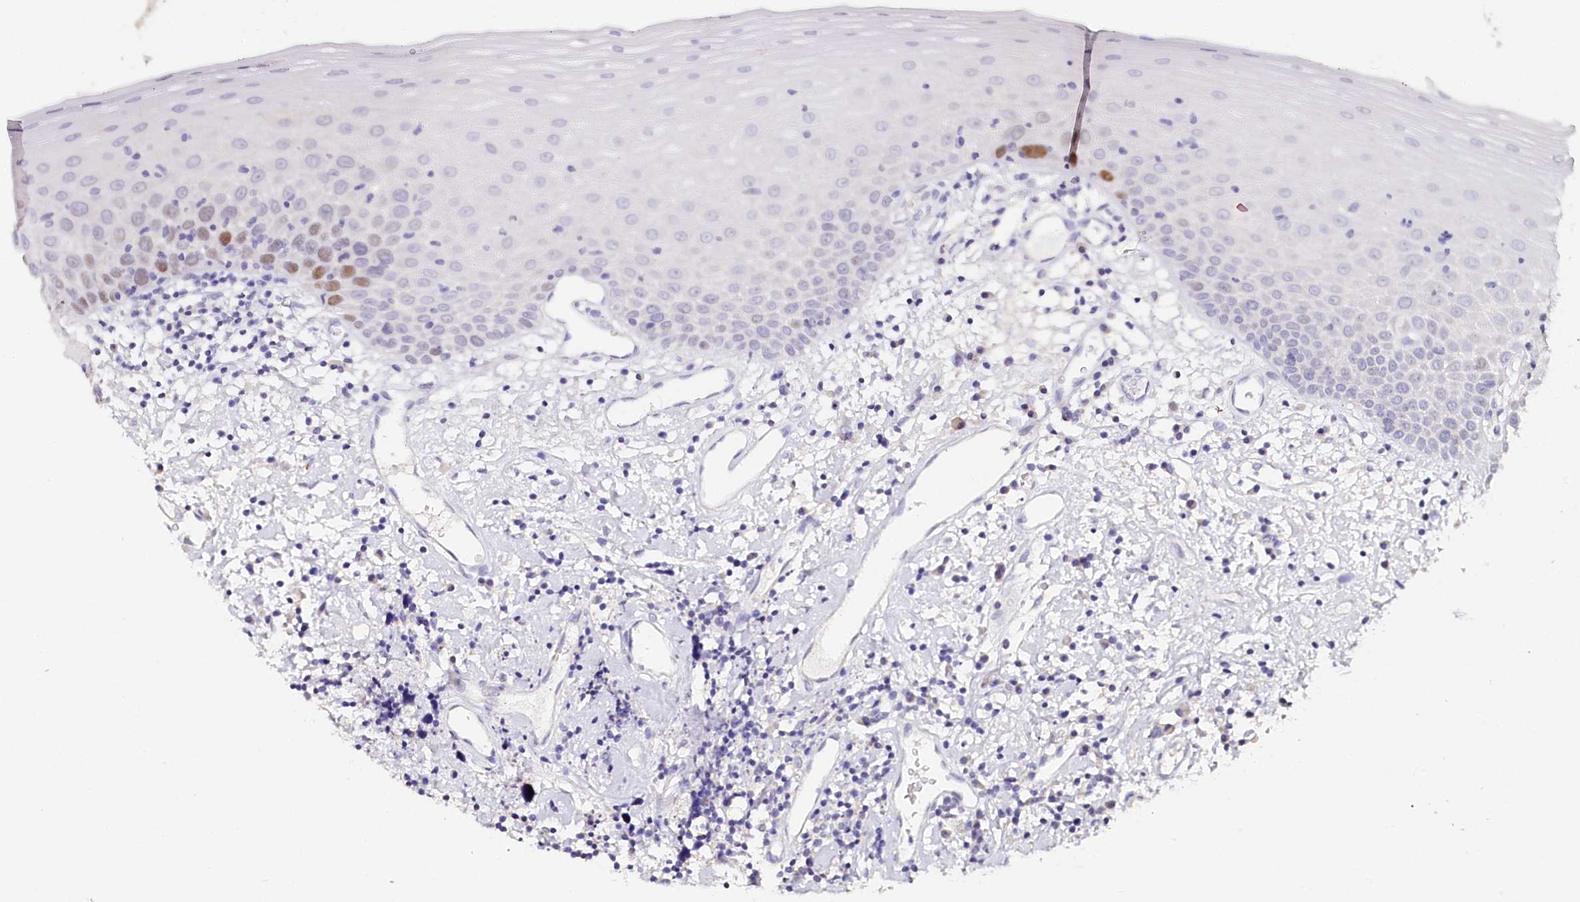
{"staining": {"intensity": "moderate", "quantity": "<25%", "location": "nuclear"}, "tissue": "oral mucosa", "cell_type": "Squamous epithelial cells", "image_type": "normal", "snomed": [{"axis": "morphology", "description": "Normal tissue, NOS"}, {"axis": "topography", "description": "Oral tissue"}], "caption": "Immunohistochemical staining of normal oral mucosa demonstrates moderate nuclear protein staining in about <25% of squamous epithelial cells.", "gene": "TP53", "patient": {"sex": "male", "age": 74}}